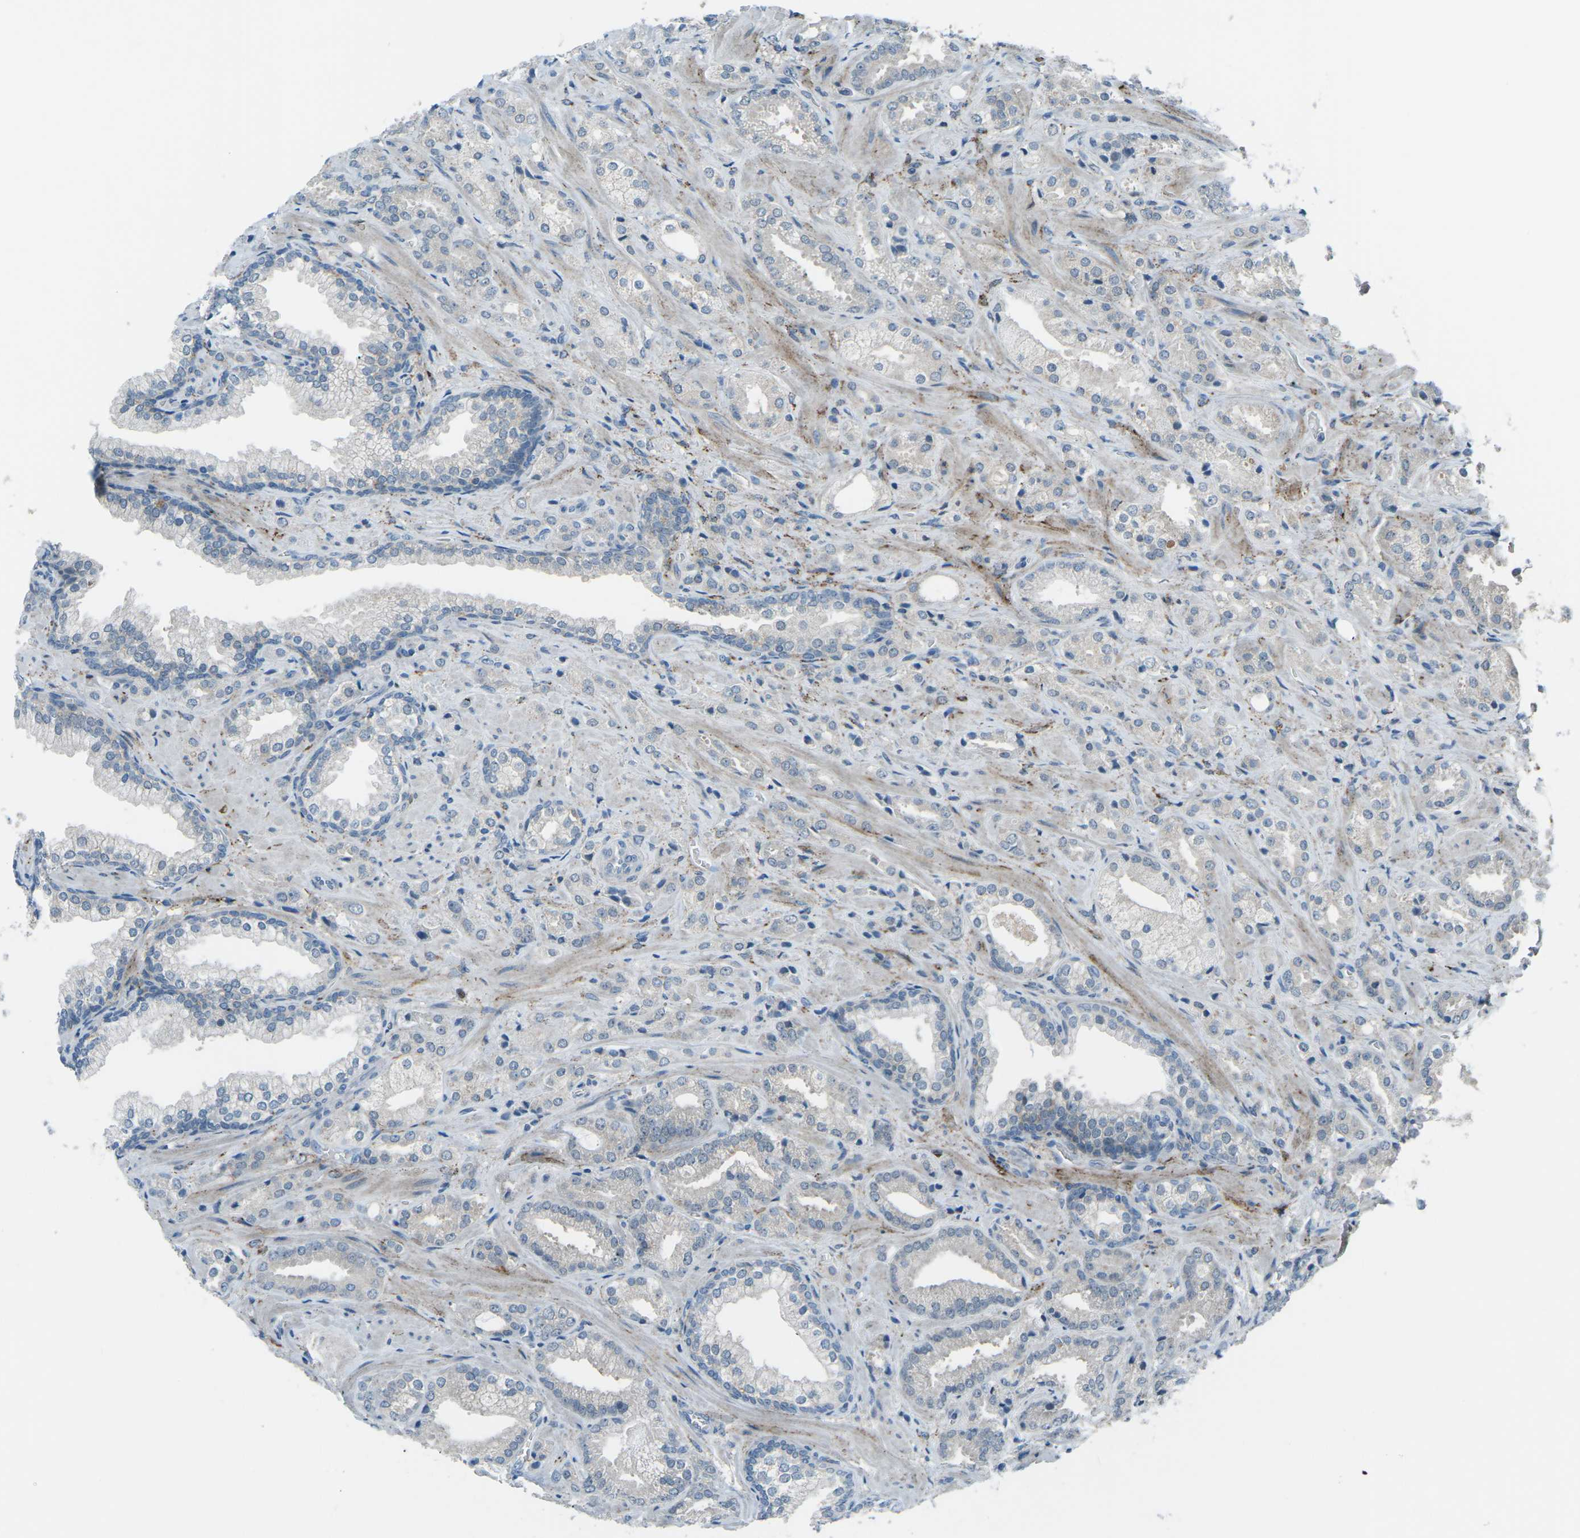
{"staining": {"intensity": "negative", "quantity": "none", "location": "none"}, "tissue": "prostate cancer", "cell_type": "Tumor cells", "image_type": "cancer", "snomed": [{"axis": "morphology", "description": "Adenocarcinoma, High grade"}, {"axis": "topography", "description": "Prostate"}], "caption": "Immunohistochemical staining of prostate cancer (high-grade adenocarcinoma) exhibits no significant positivity in tumor cells. The staining is performed using DAB brown chromogen with nuclei counter-stained in using hematoxylin.", "gene": "PRKCA", "patient": {"sex": "male", "age": 64}}